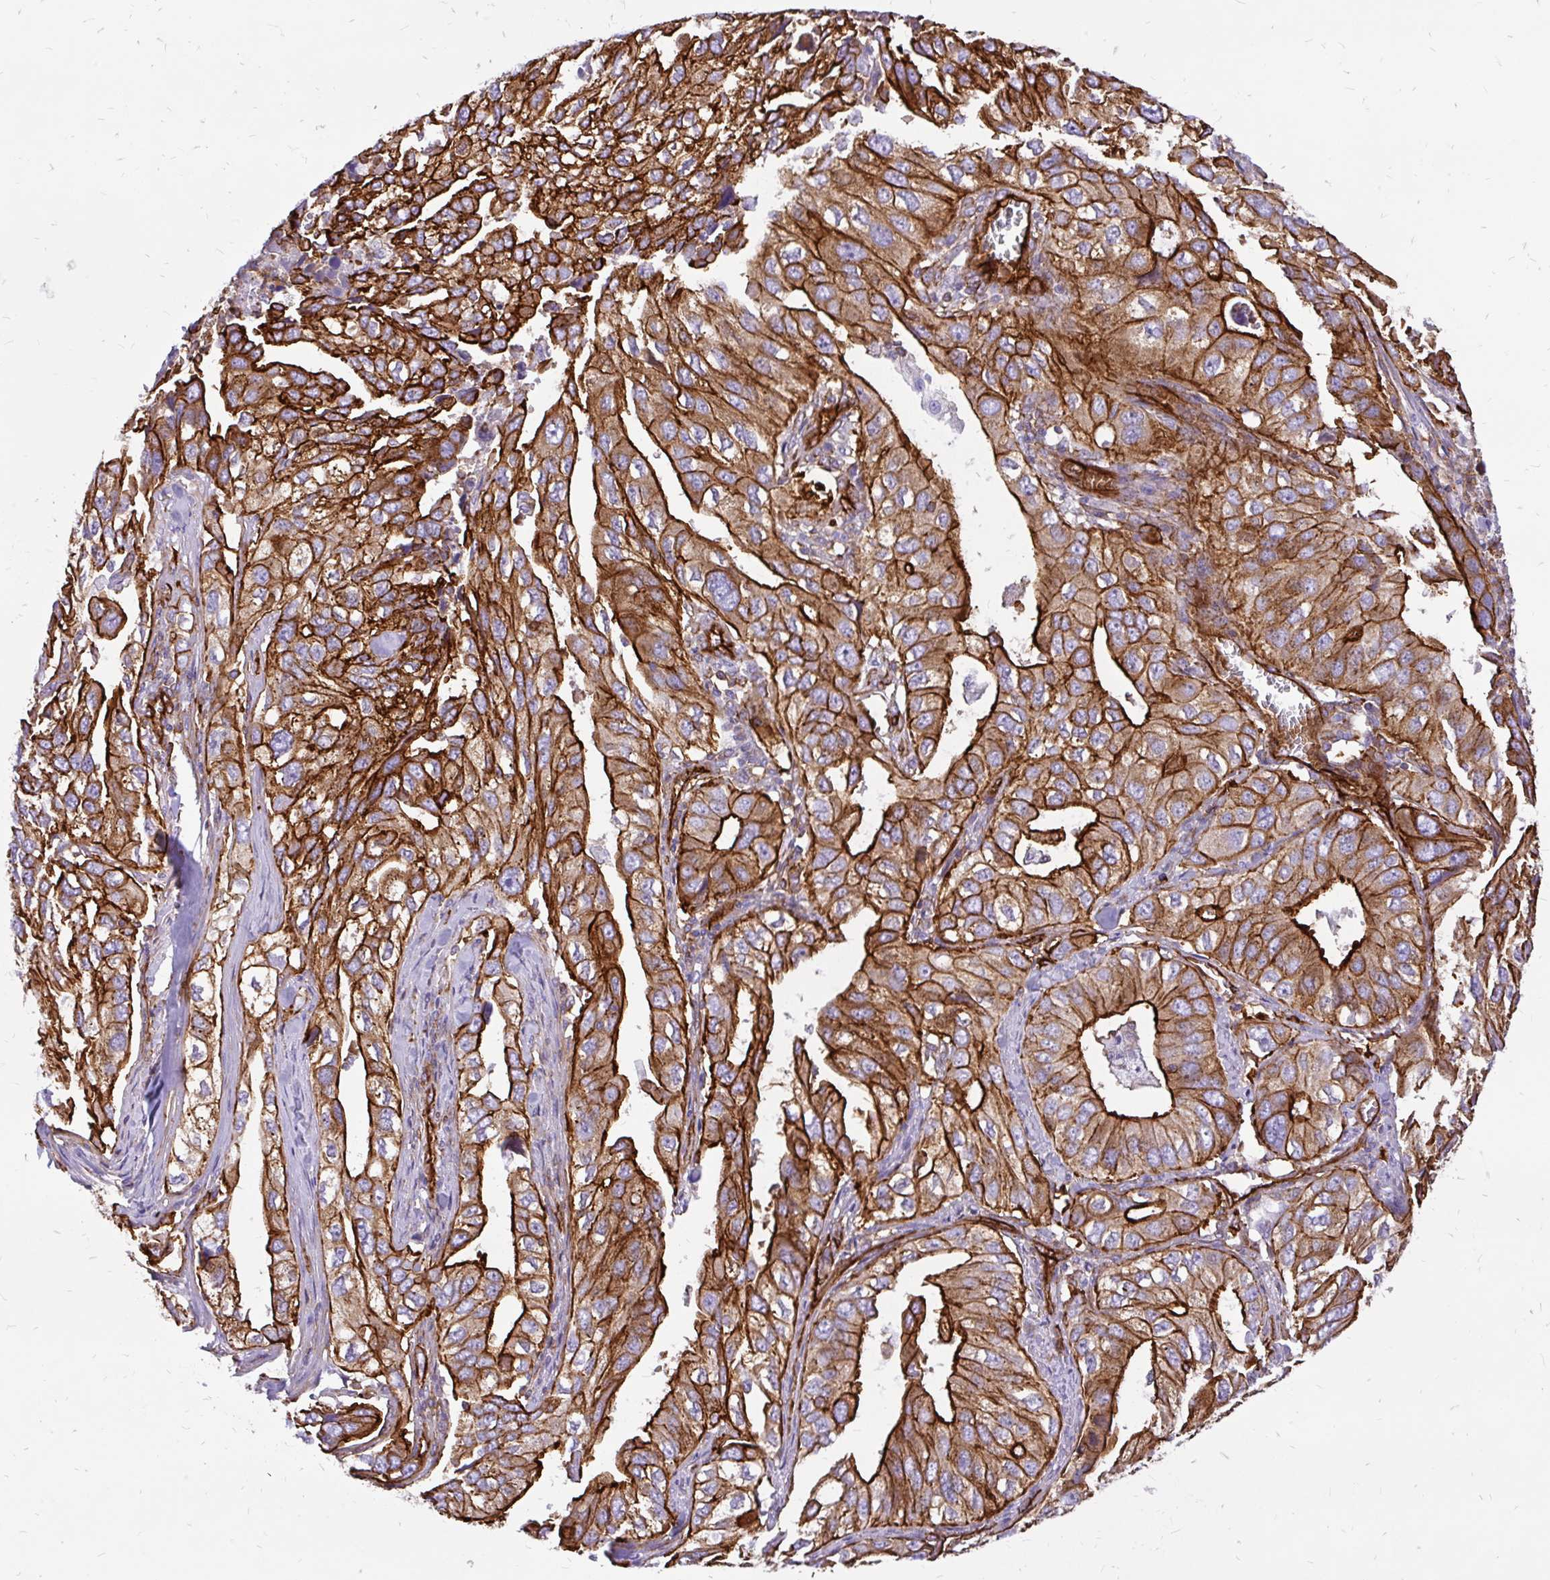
{"staining": {"intensity": "strong", "quantity": ">75%", "location": "cytoplasmic/membranous"}, "tissue": "lung cancer", "cell_type": "Tumor cells", "image_type": "cancer", "snomed": [{"axis": "morphology", "description": "Adenocarcinoma, NOS"}, {"axis": "topography", "description": "Lung"}], "caption": "Brown immunohistochemical staining in adenocarcinoma (lung) reveals strong cytoplasmic/membranous expression in about >75% of tumor cells. (Brightfield microscopy of DAB IHC at high magnification).", "gene": "MAP1LC3B", "patient": {"sex": "male", "age": 48}}